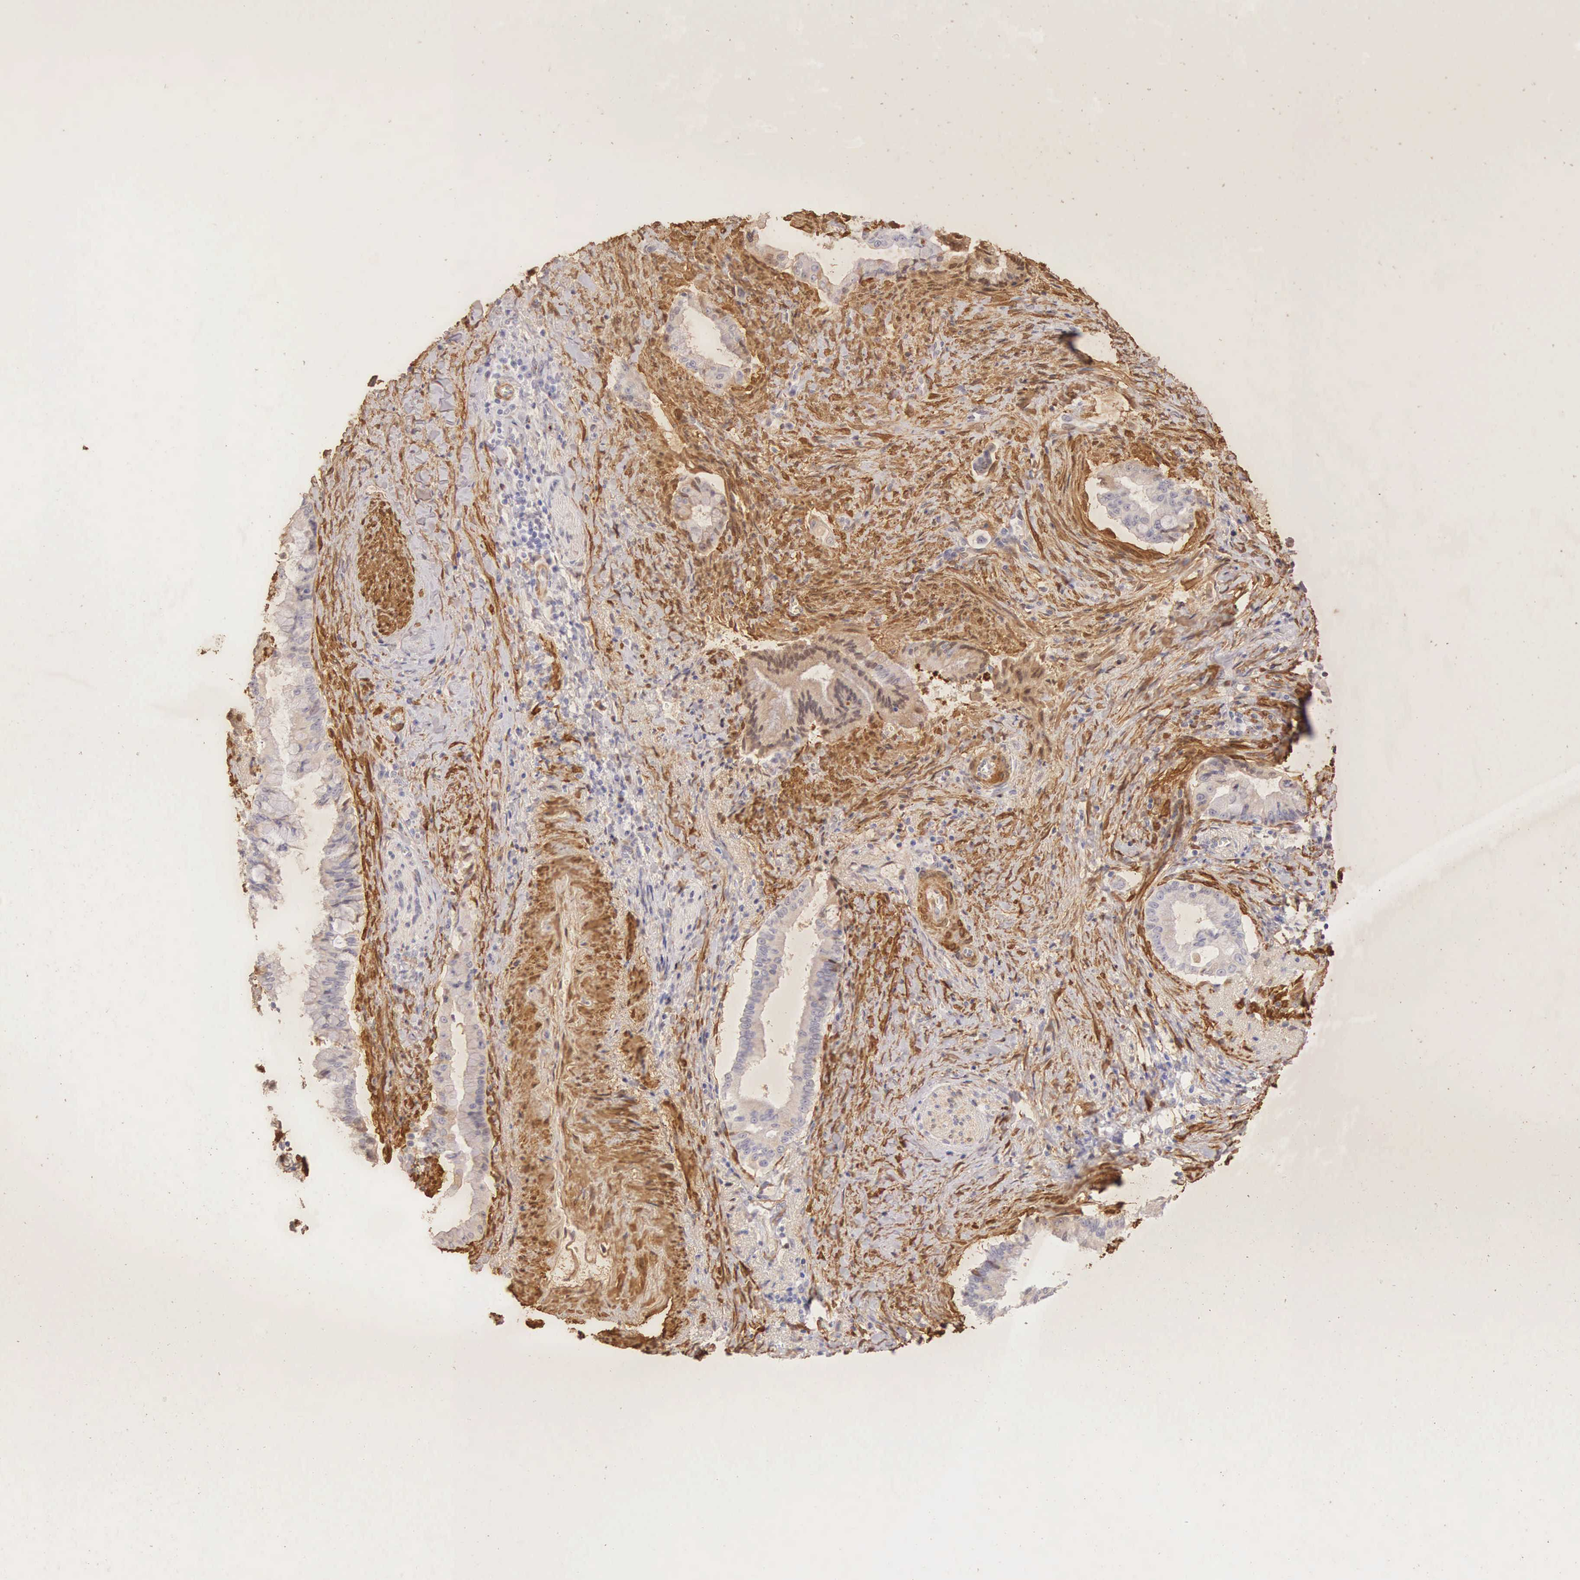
{"staining": {"intensity": "weak", "quantity": "<25%", "location": "cytoplasmic/membranous"}, "tissue": "pancreatic cancer", "cell_type": "Tumor cells", "image_type": "cancer", "snomed": [{"axis": "morphology", "description": "Adenocarcinoma, NOS"}, {"axis": "topography", "description": "Pancreas"}], "caption": "Immunohistochemistry image of neoplastic tissue: adenocarcinoma (pancreatic) stained with DAB reveals no significant protein expression in tumor cells.", "gene": "CNN1", "patient": {"sex": "male", "age": 59}}